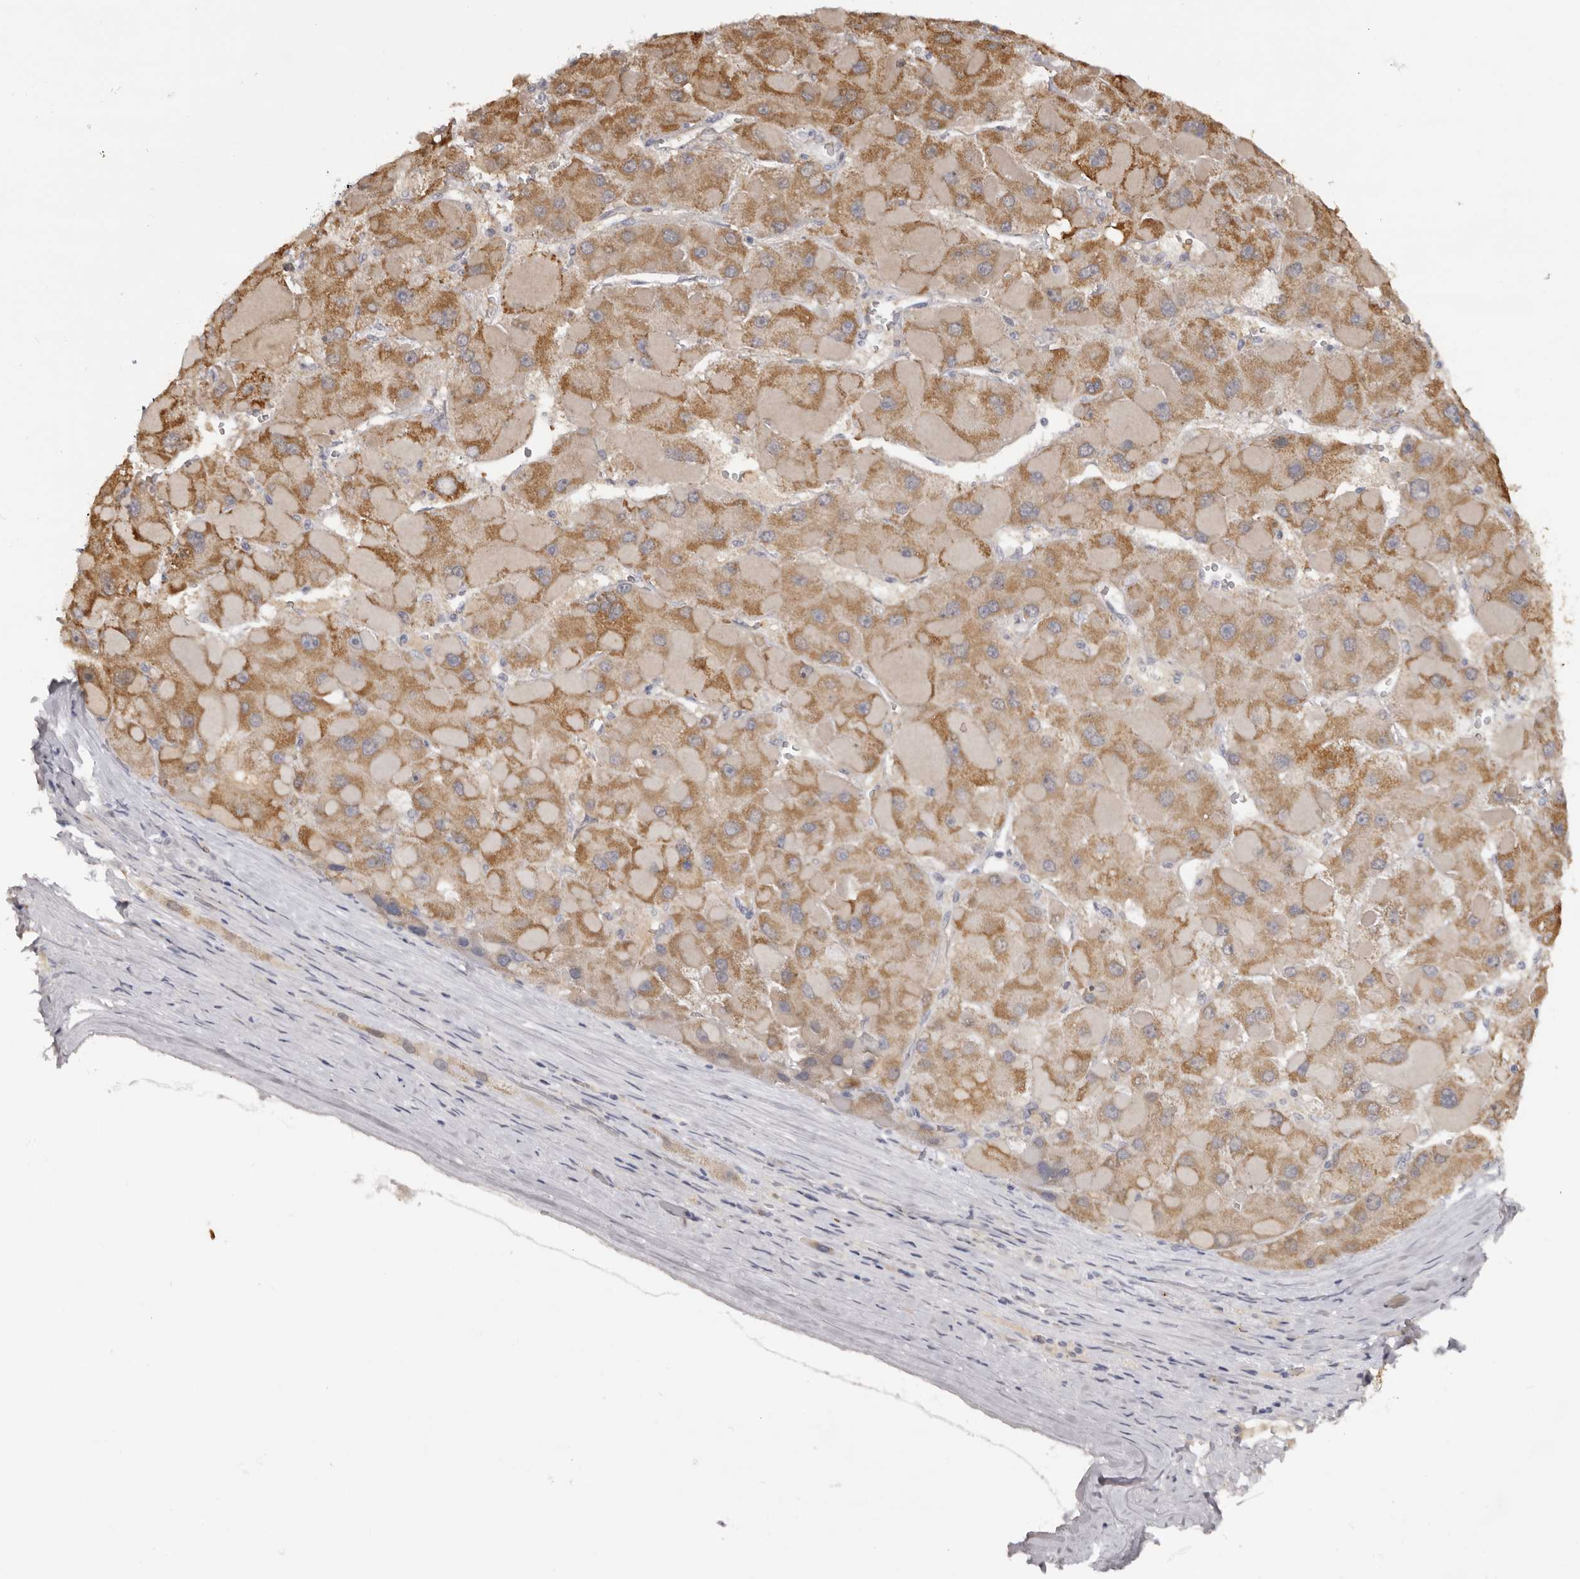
{"staining": {"intensity": "moderate", "quantity": ">75%", "location": "cytoplasmic/membranous"}, "tissue": "liver cancer", "cell_type": "Tumor cells", "image_type": "cancer", "snomed": [{"axis": "morphology", "description": "Carcinoma, Hepatocellular, NOS"}, {"axis": "topography", "description": "Liver"}], "caption": "Liver cancer stained with a brown dye exhibits moderate cytoplasmic/membranous positive expression in about >75% of tumor cells.", "gene": "TNR", "patient": {"sex": "female", "age": 73}}